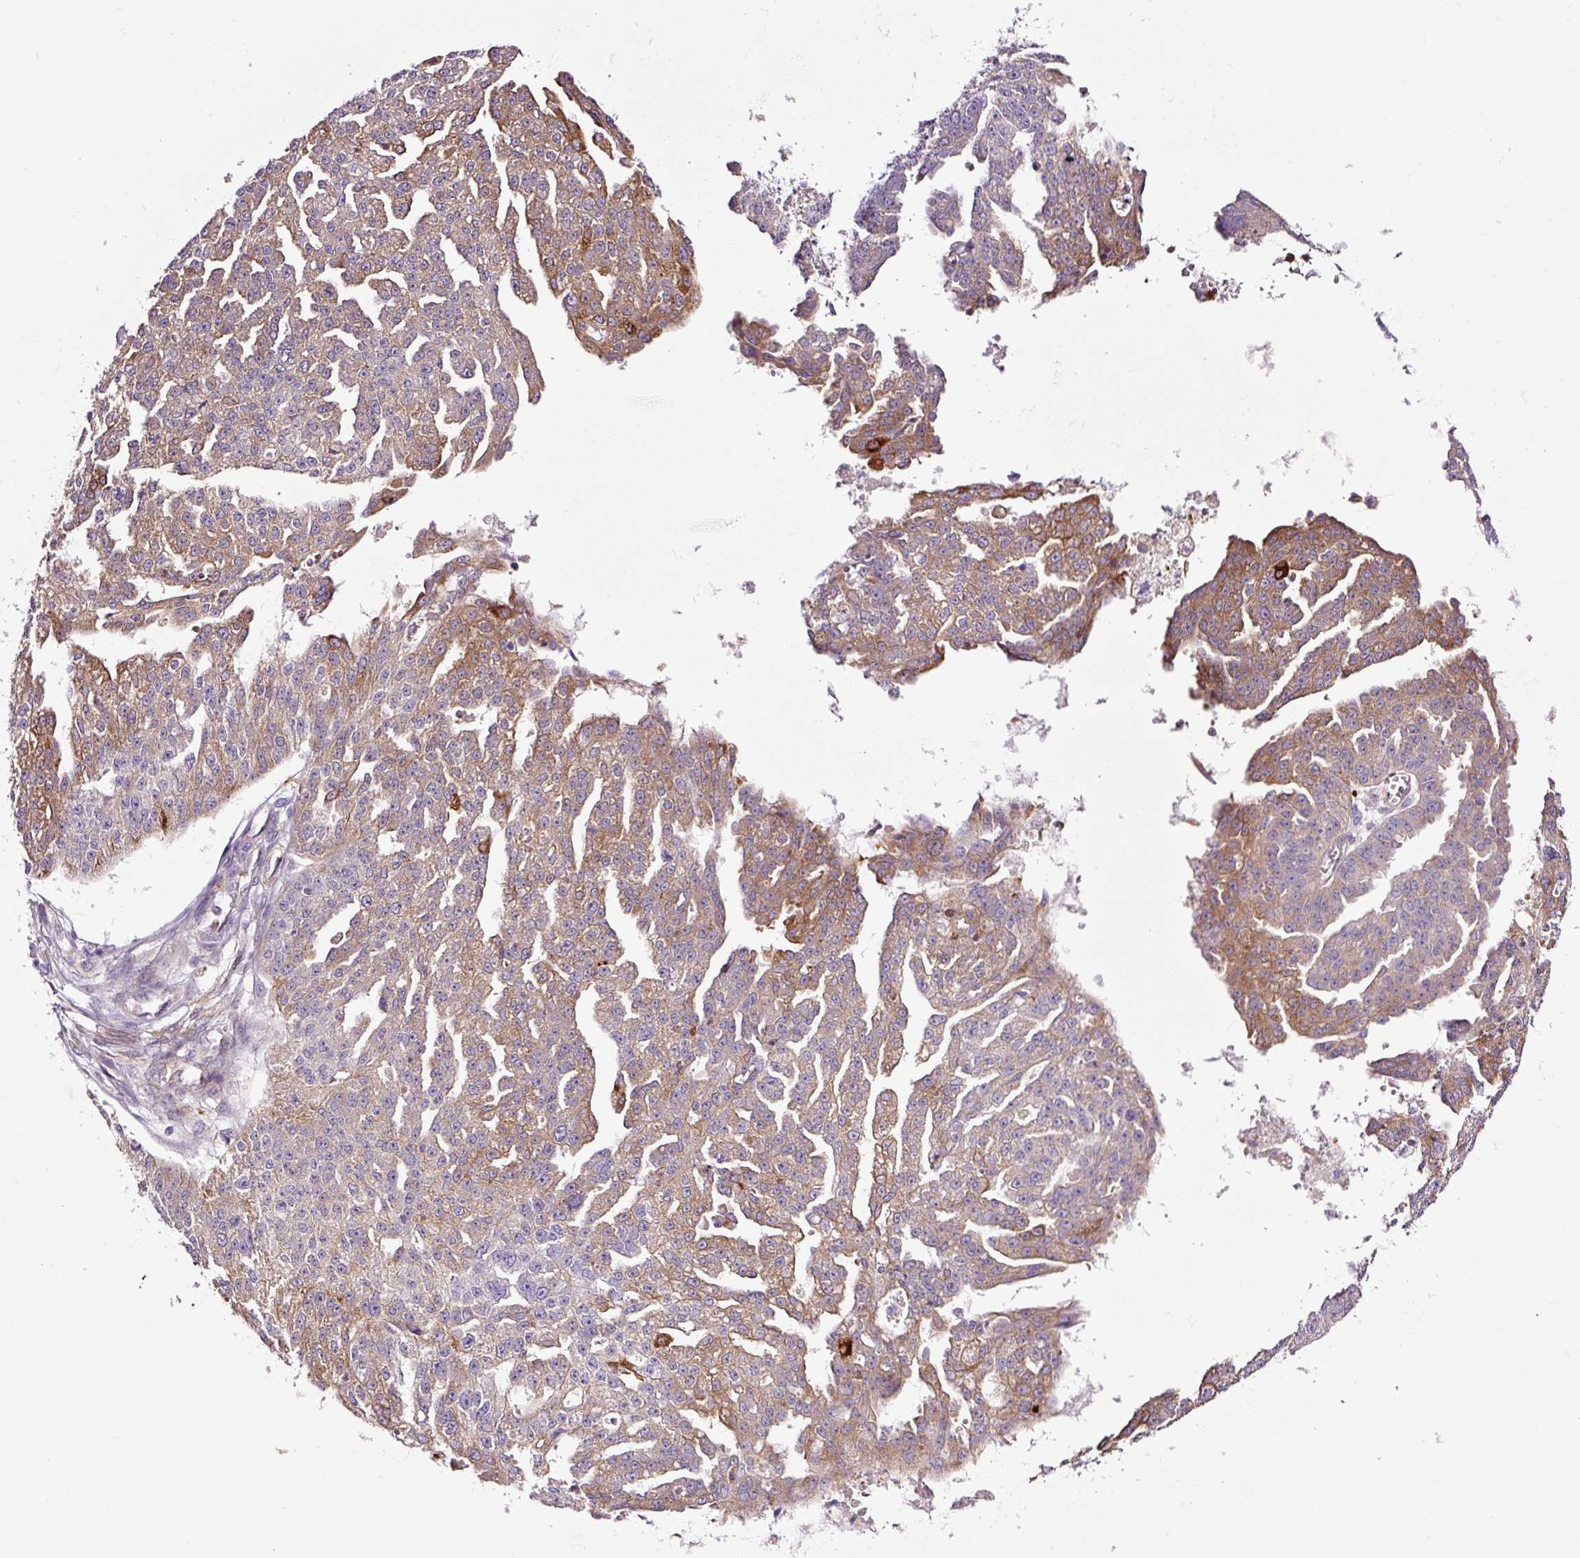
{"staining": {"intensity": "strong", "quantity": "<25%", "location": "cytoplasmic/membranous"}, "tissue": "ovarian cancer", "cell_type": "Tumor cells", "image_type": "cancer", "snomed": [{"axis": "morphology", "description": "Cystadenocarcinoma, serous, NOS"}, {"axis": "topography", "description": "Ovary"}], "caption": "Ovarian cancer (serous cystadenocarcinoma) stained for a protein shows strong cytoplasmic/membranous positivity in tumor cells.", "gene": "SH2D6", "patient": {"sex": "female", "age": 58}}